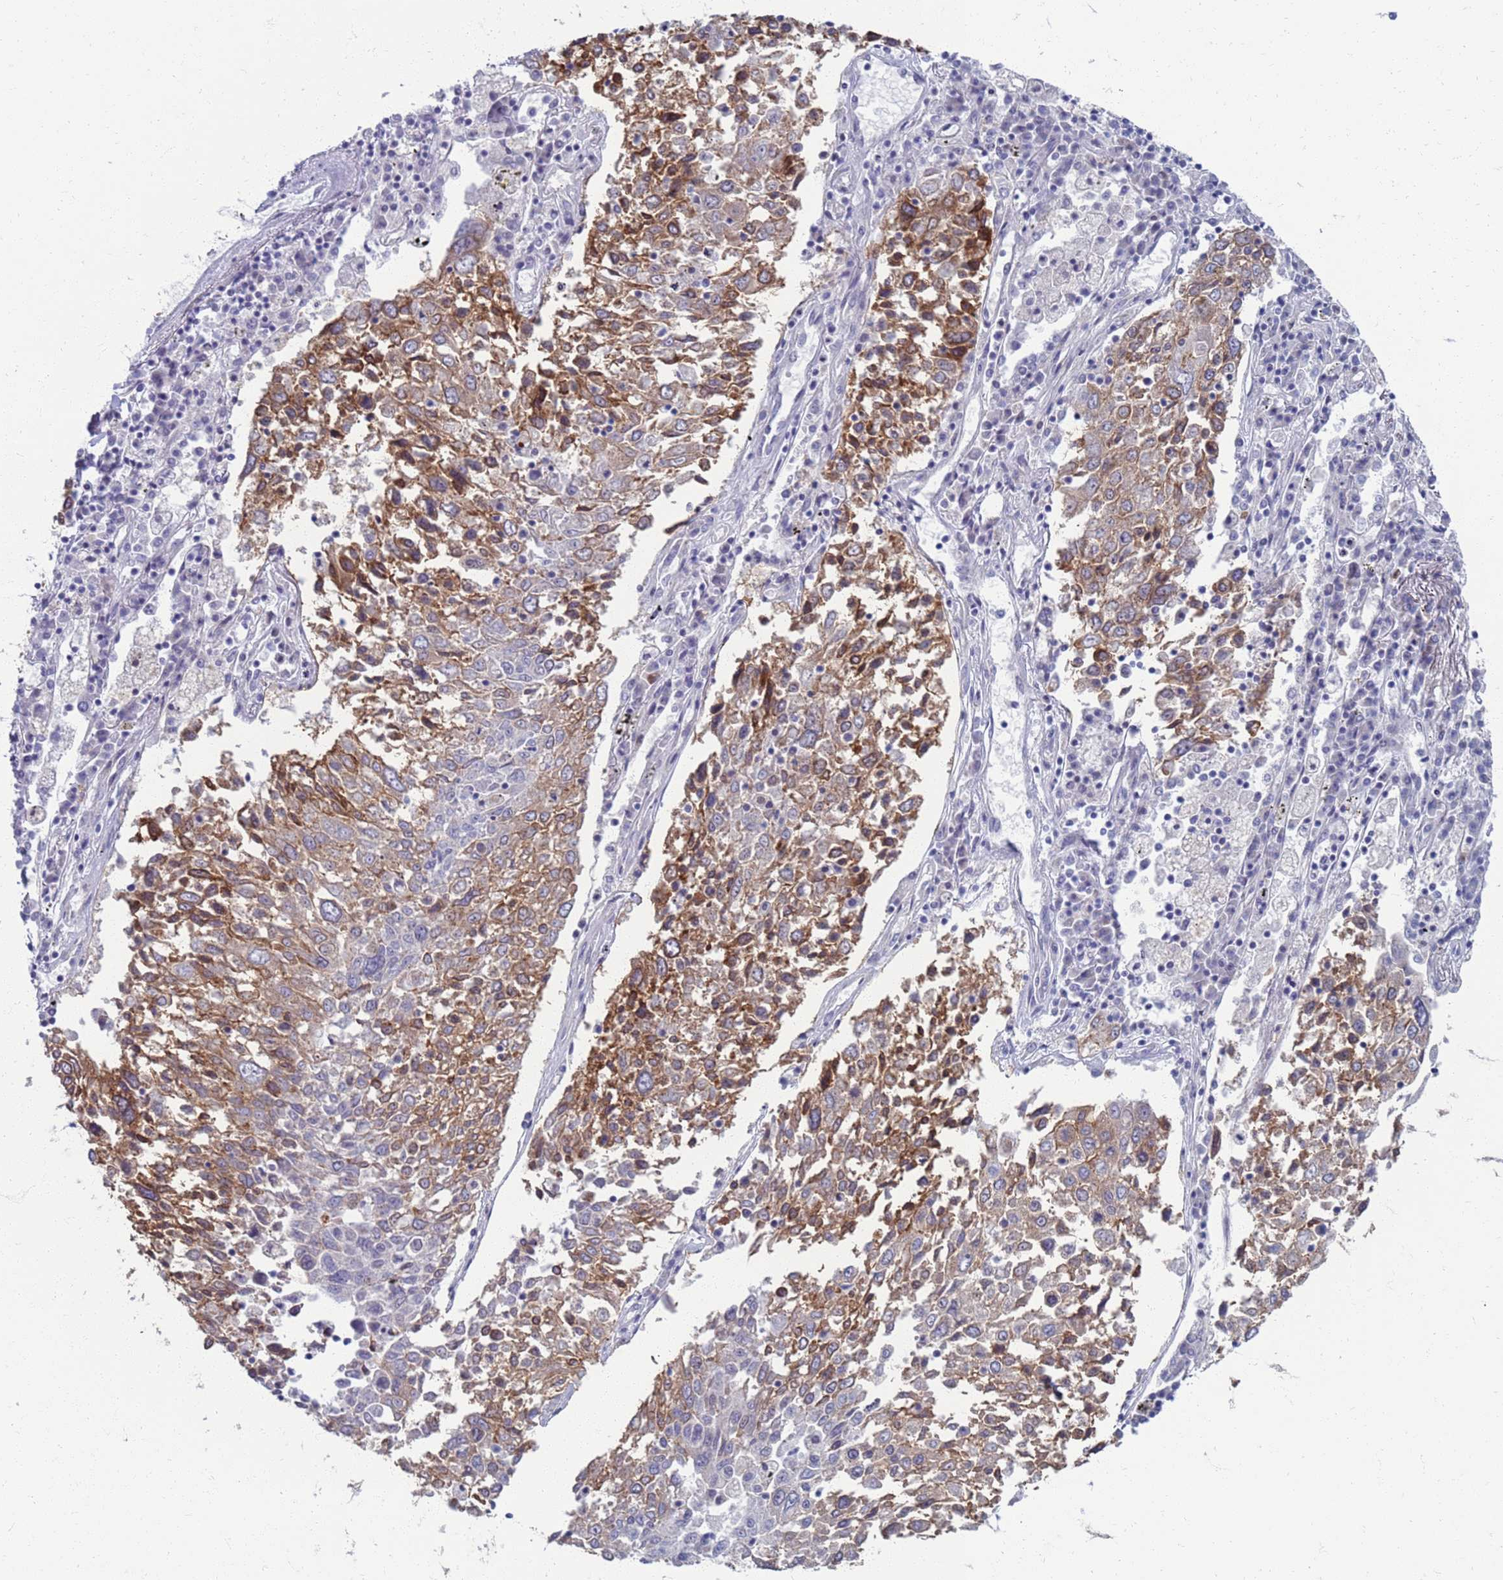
{"staining": {"intensity": "moderate", "quantity": "25%-75%", "location": "cytoplasmic/membranous"}, "tissue": "lung cancer", "cell_type": "Tumor cells", "image_type": "cancer", "snomed": [{"axis": "morphology", "description": "Squamous cell carcinoma, NOS"}, {"axis": "topography", "description": "Lung"}], "caption": "Moderate cytoplasmic/membranous protein staining is seen in about 25%-75% of tumor cells in squamous cell carcinoma (lung). The staining was performed using DAB, with brown indicating positive protein expression. Nuclei are stained blue with hematoxylin.", "gene": "CLCA2", "patient": {"sex": "male", "age": 65}}